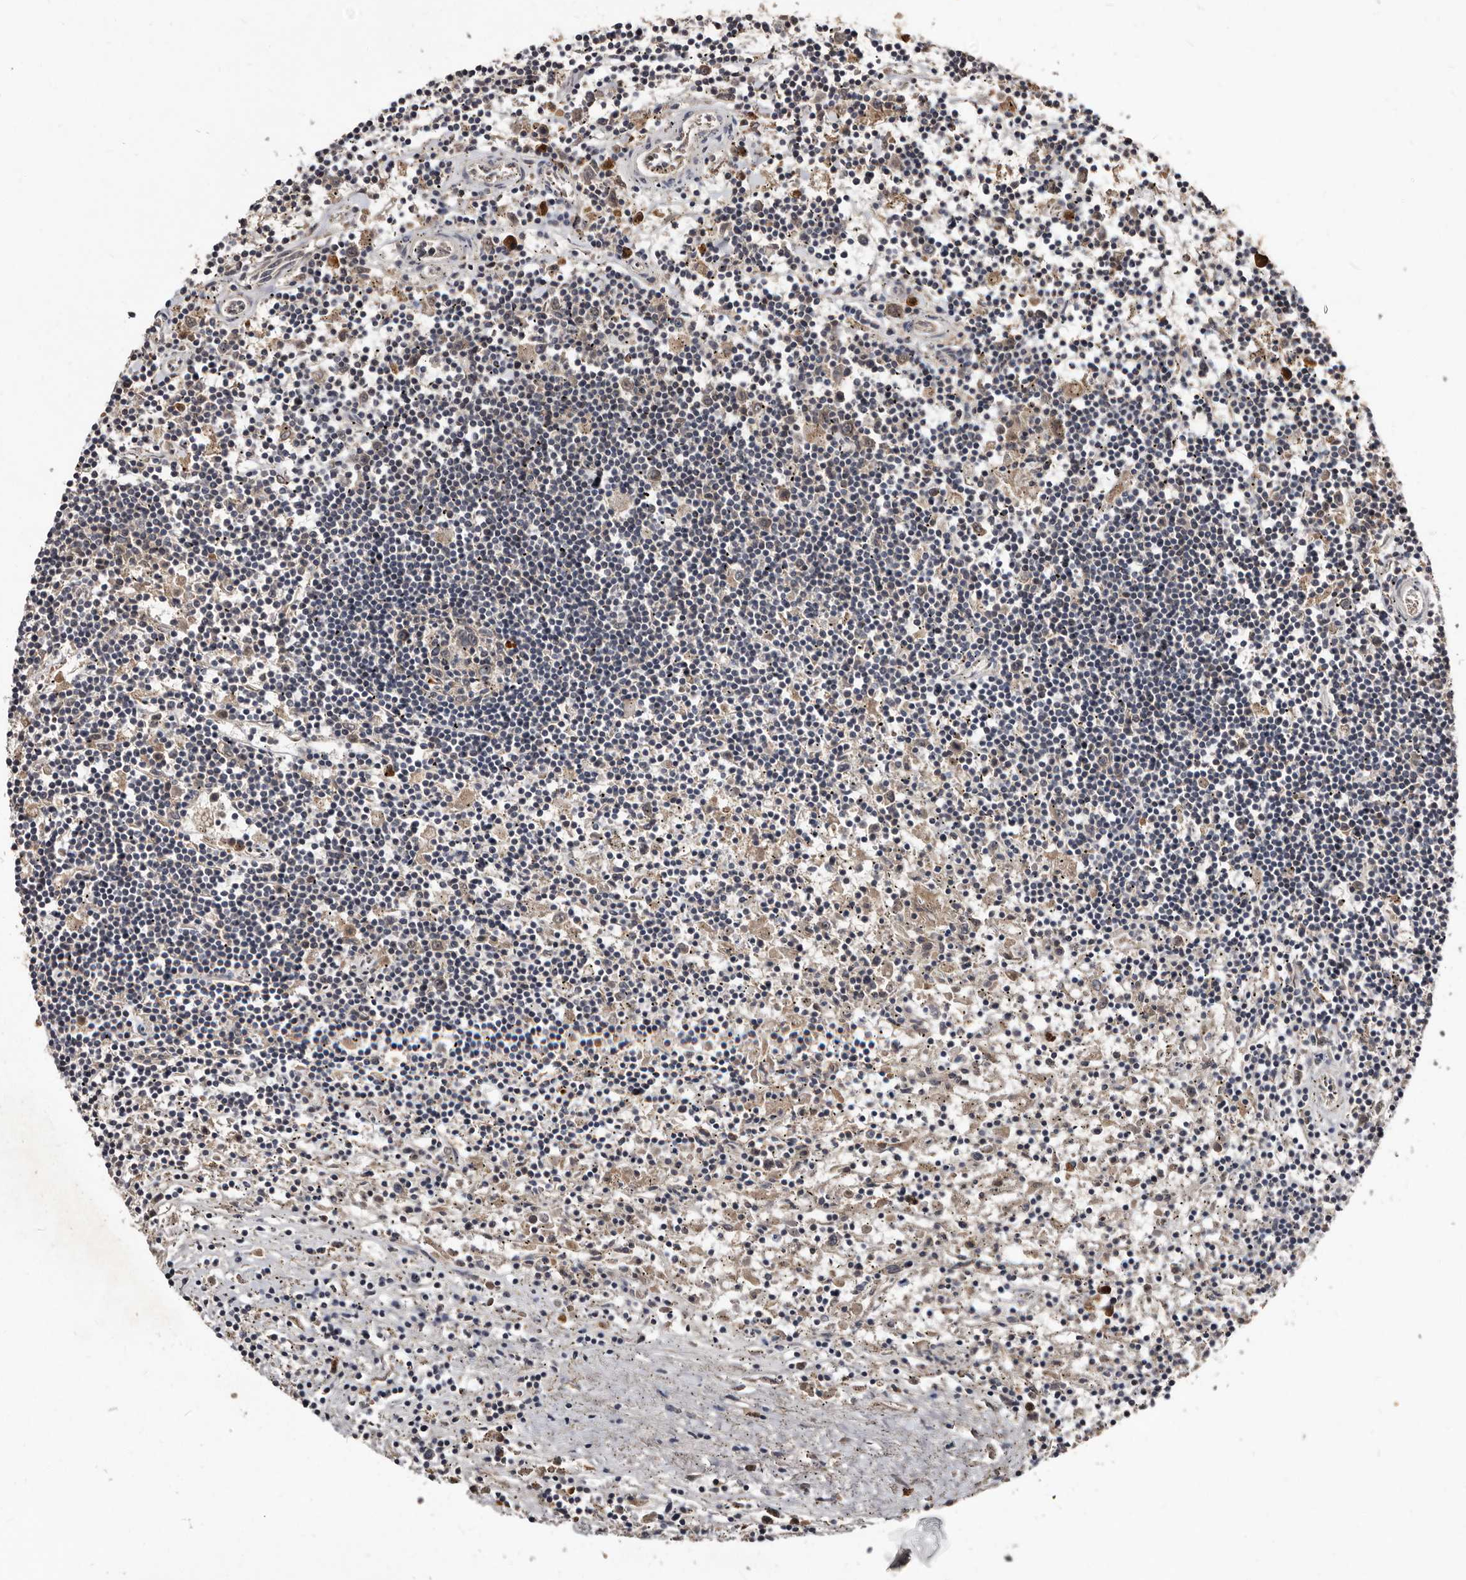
{"staining": {"intensity": "weak", "quantity": "<25%", "location": "cytoplasmic/membranous"}, "tissue": "lymphoma", "cell_type": "Tumor cells", "image_type": "cancer", "snomed": [{"axis": "morphology", "description": "Malignant lymphoma, non-Hodgkin's type, Low grade"}, {"axis": "topography", "description": "Spleen"}], "caption": "High power microscopy photomicrograph of an immunohistochemistry image of lymphoma, revealing no significant expression in tumor cells.", "gene": "PMVK", "patient": {"sex": "male", "age": 76}}